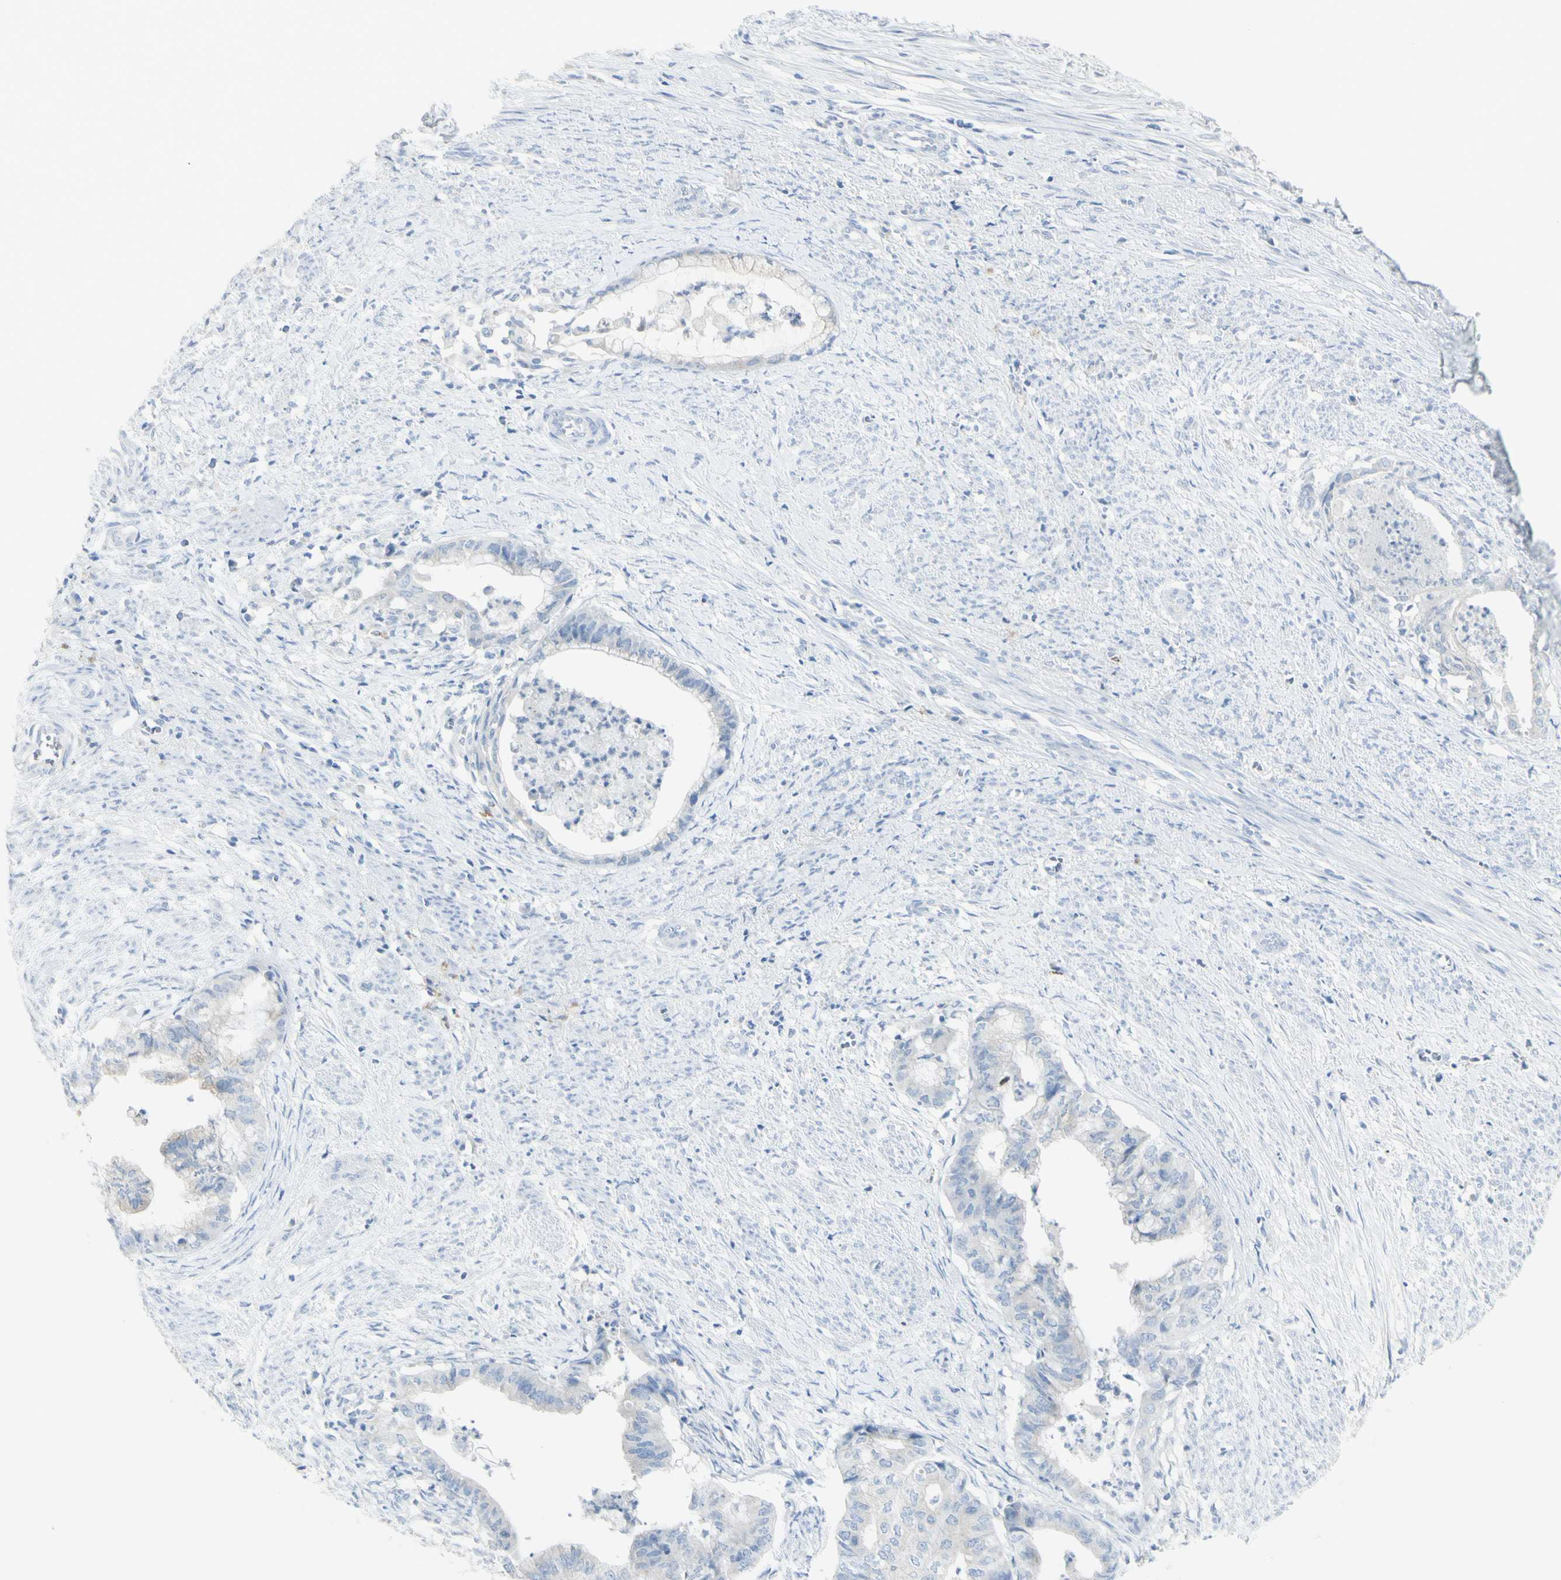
{"staining": {"intensity": "negative", "quantity": "none", "location": "none"}, "tissue": "endometrial cancer", "cell_type": "Tumor cells", "image_type": "cancer", "snomed": [{"axis": "morphology", "description": "Necrosis, NOS"}, {"axis": "morphology", "description": "Adenocarcinoma, NOS"}, {"axis": "topography", "description": "Endometrium"}], "caption": "A histopathology image of human adenocarcinoma (endometrial) is negative for staining in tumor cells.", "gene": "CD207", "patient": {"sex": "female", "age": 79}}